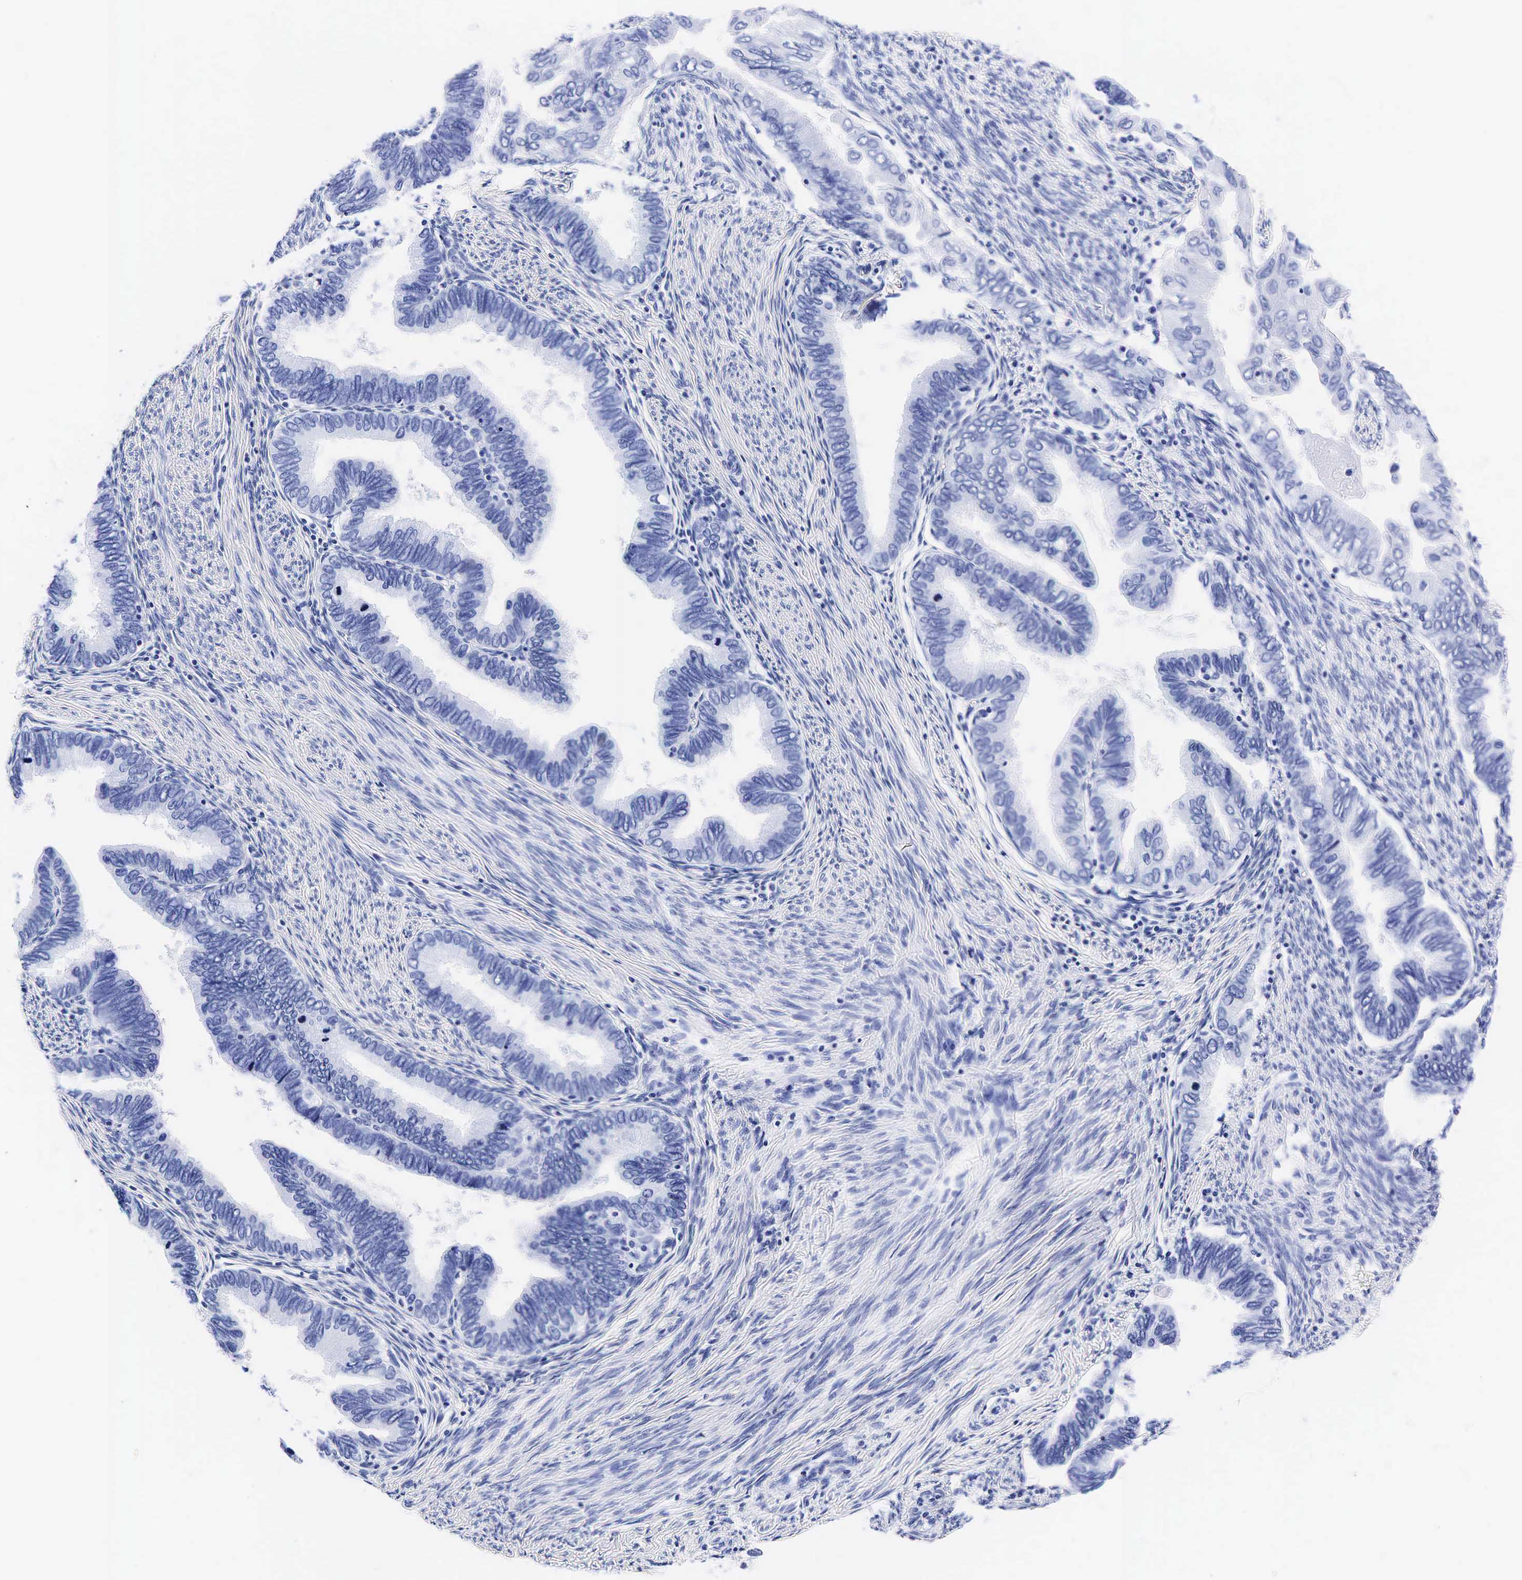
{"staining": {"intensity": "negative", "quantity": "none", "location": "none"}, "tissue": "cervical cancer", "cell_type": "Tumor cells", "image_type": "cancer", "snomed": [{"axis": "morphology", "description": "Adenocarcinoma, NOS"}, {"axis": "topography", "description": "Cervix"}], "caption": "Protein analysis of cervical cancer exhibits no significant expression in tumor cells.", "gene": "KLK3", "patient": {"sex": "female", "age": 49}}